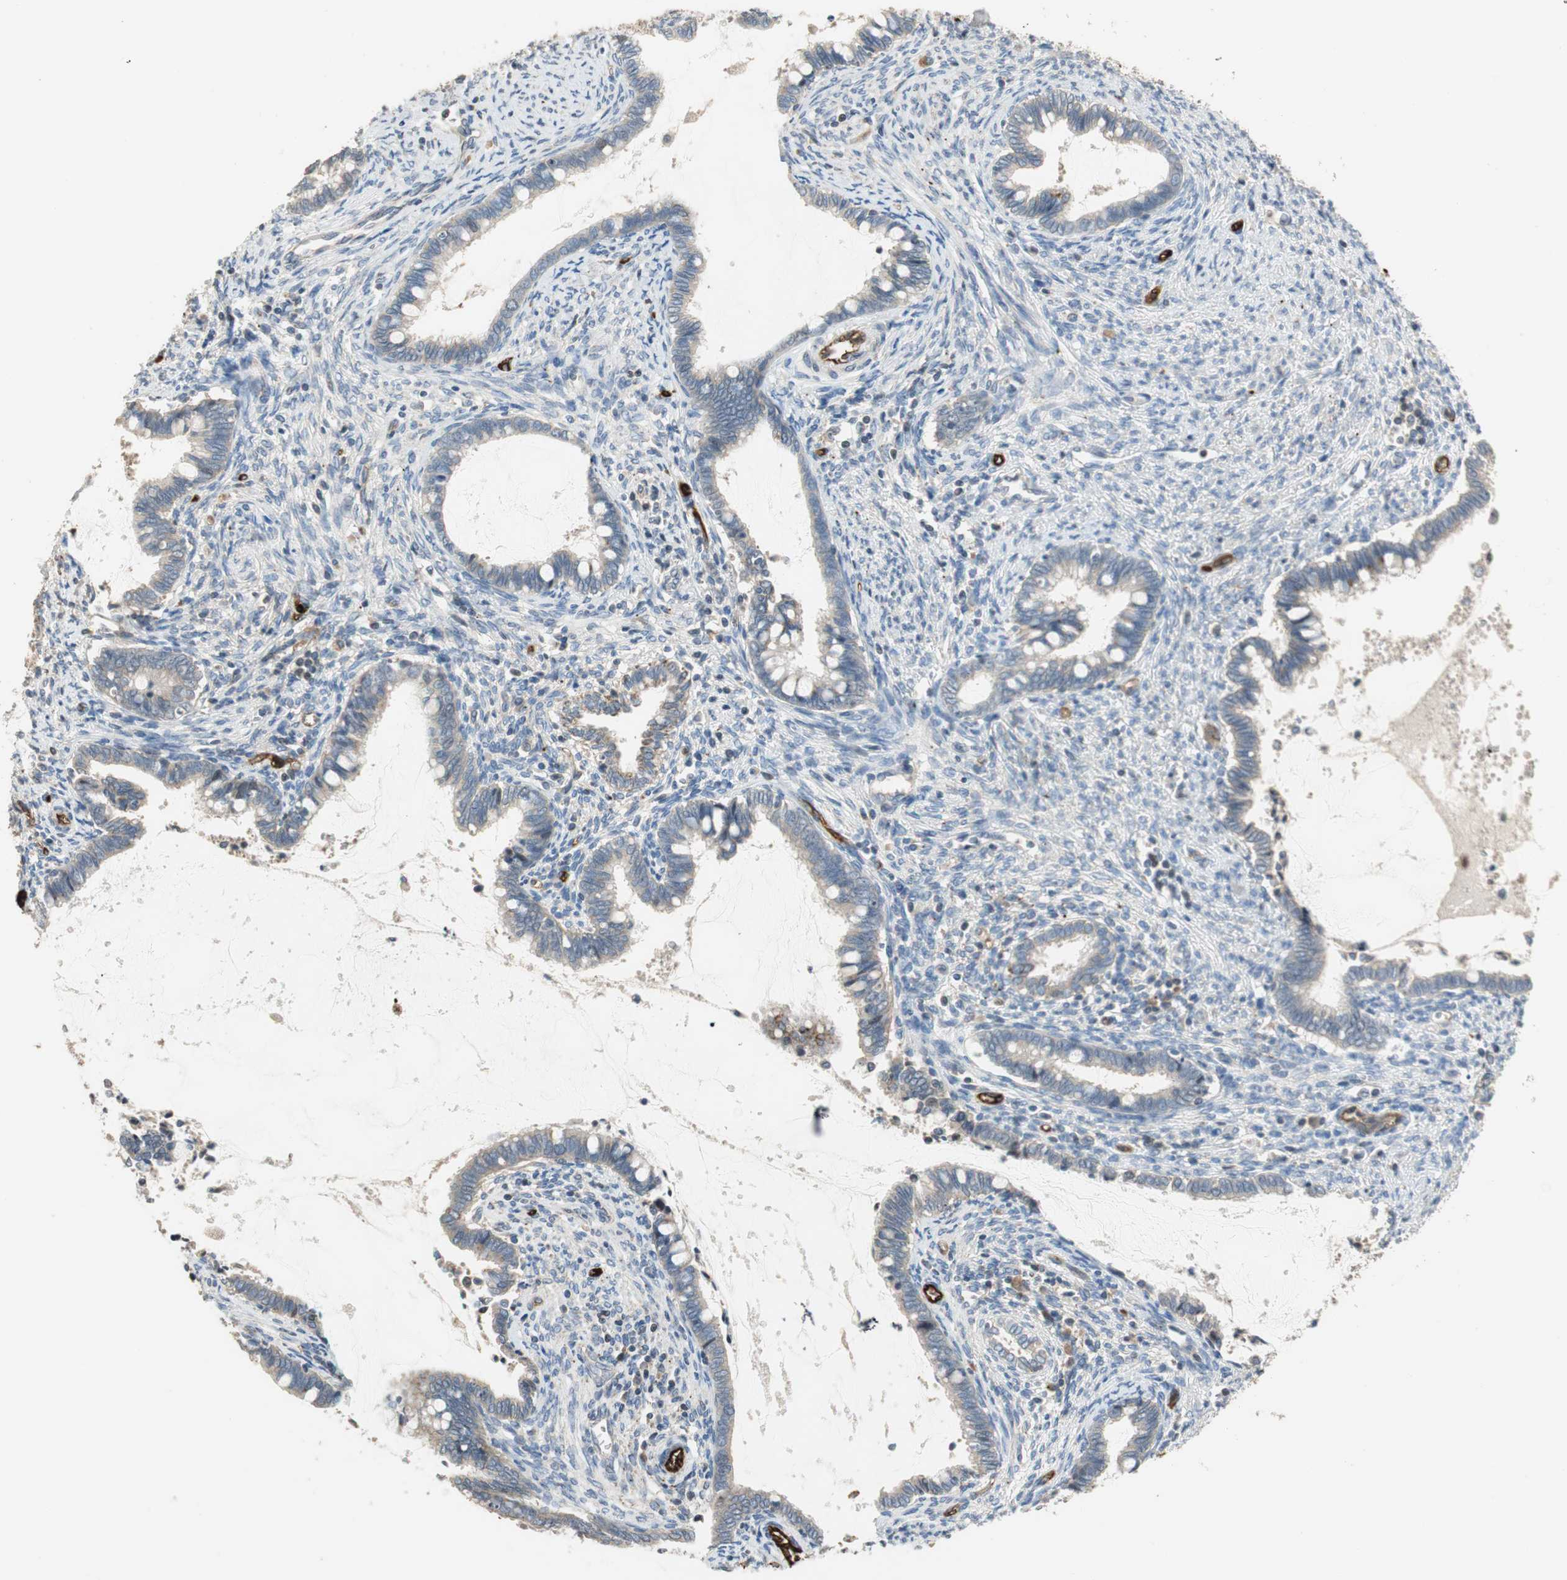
{"staining": {"intensity": "negative", "quantity": "none", "location": "none"}, "tissue": "cervical cancer", "cell_type": "Tumor cells", "image_type": "cancer", "snomed": [{"axis": "morphology", "description": "Adenocarcinoma, NOS"}, {"axis": "topography", "description": "Cervix"}], "caption": "An IHC photomicrograph of cervical adenocarcinoma is shown. There is no staining in tumor cells of cervical adenocarcinoma.", "gene": "ALPL", "patient": {"sex": "female", "age": 44}}